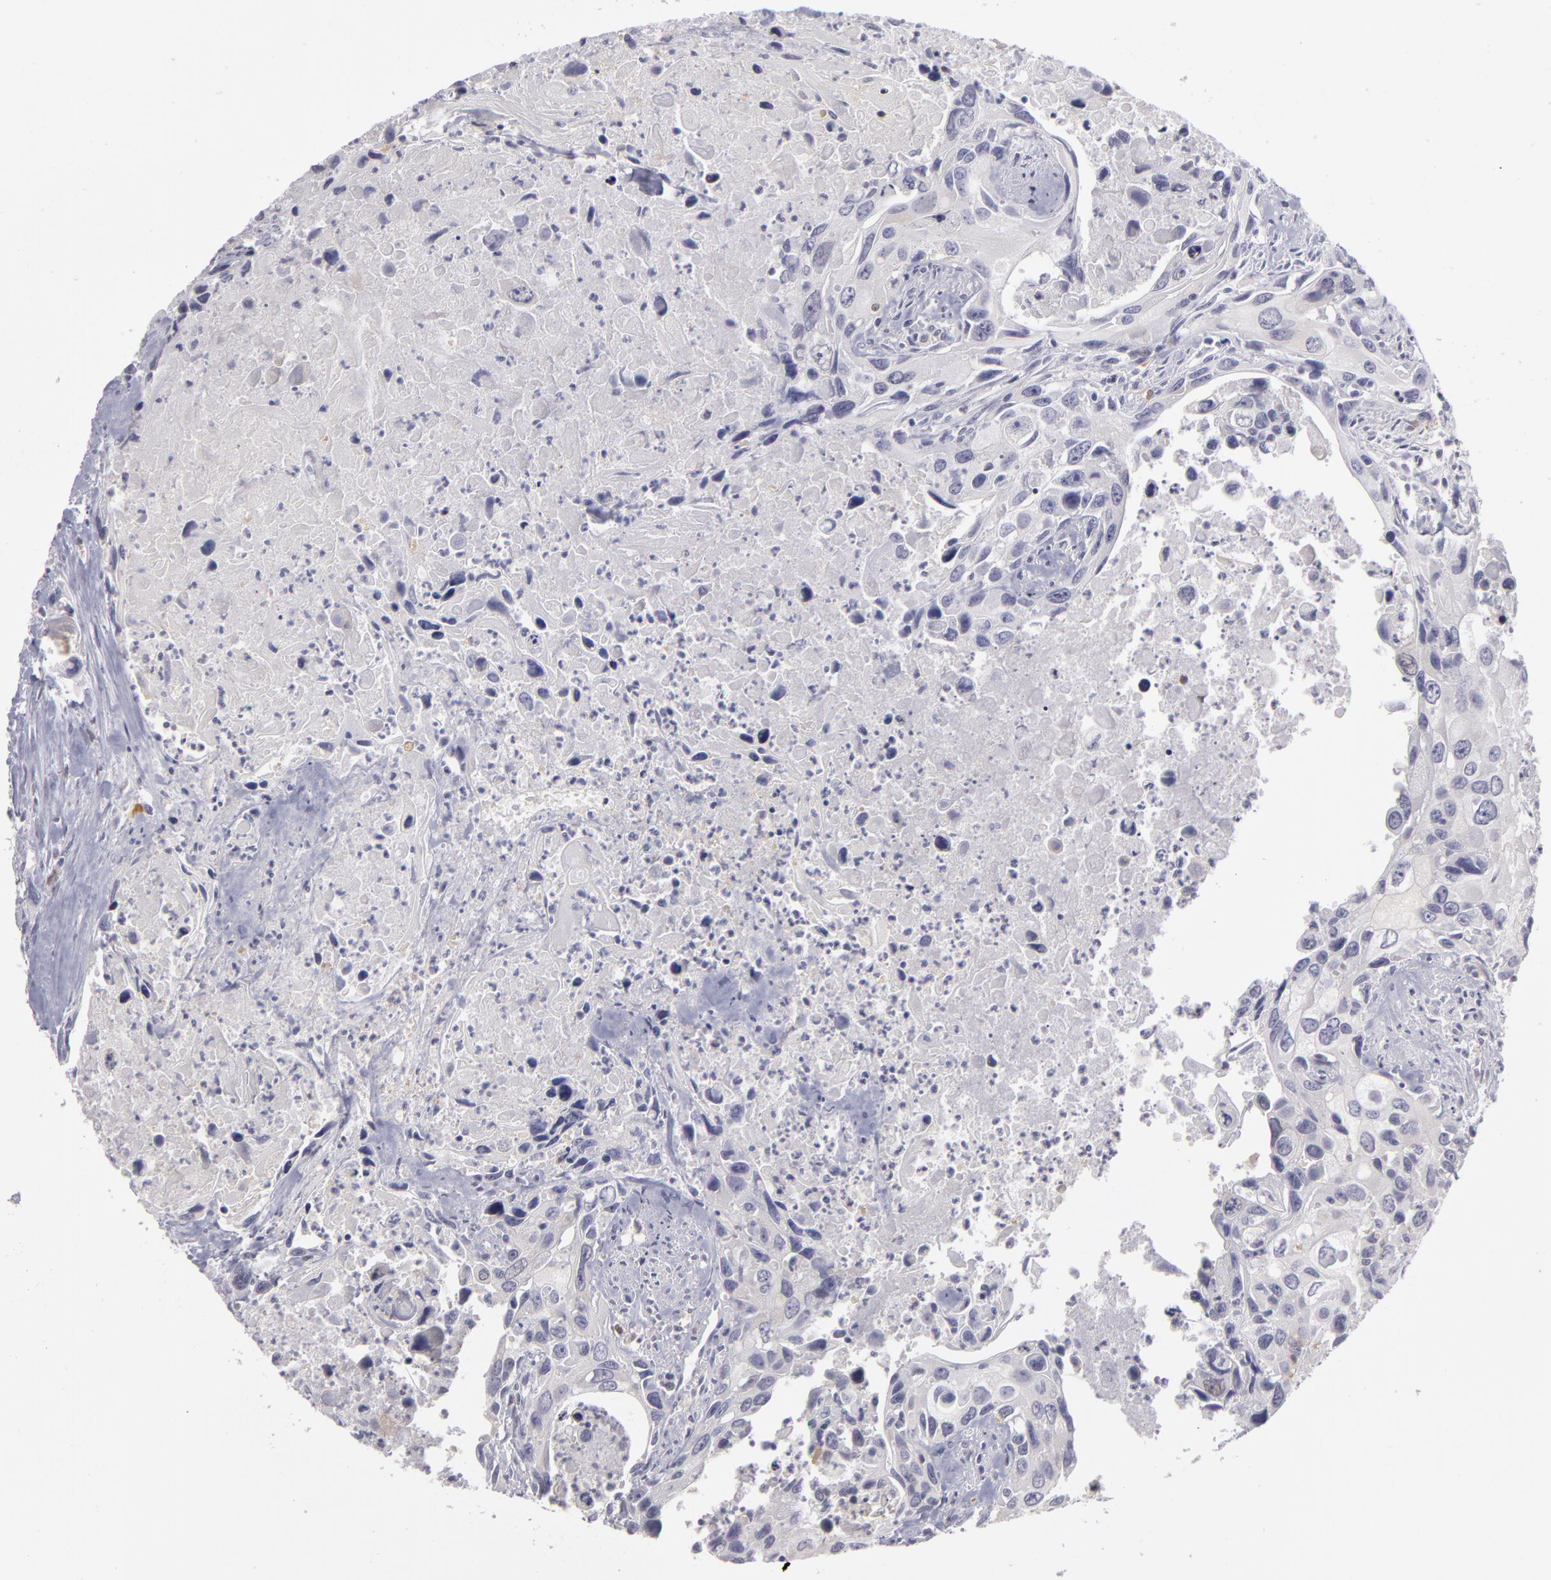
{"staining": {"intensity": "negative", "quantity": "none", "location": "none"}, "tissue": "urothelial cancer", "cell_type": "Tumor cells", "image_type": "cancer", "snomed": [{"axis": "morphology", "description": "Urothelial carcinoma, High grade"}, {"axis": "topography", "description": "Urinary bladder"}], "caption": "There is no significant positivity in tumor cells of urothelial cancer.", "gene": "GNPDA1", "patient": {"sex": "male", "age": 71}}